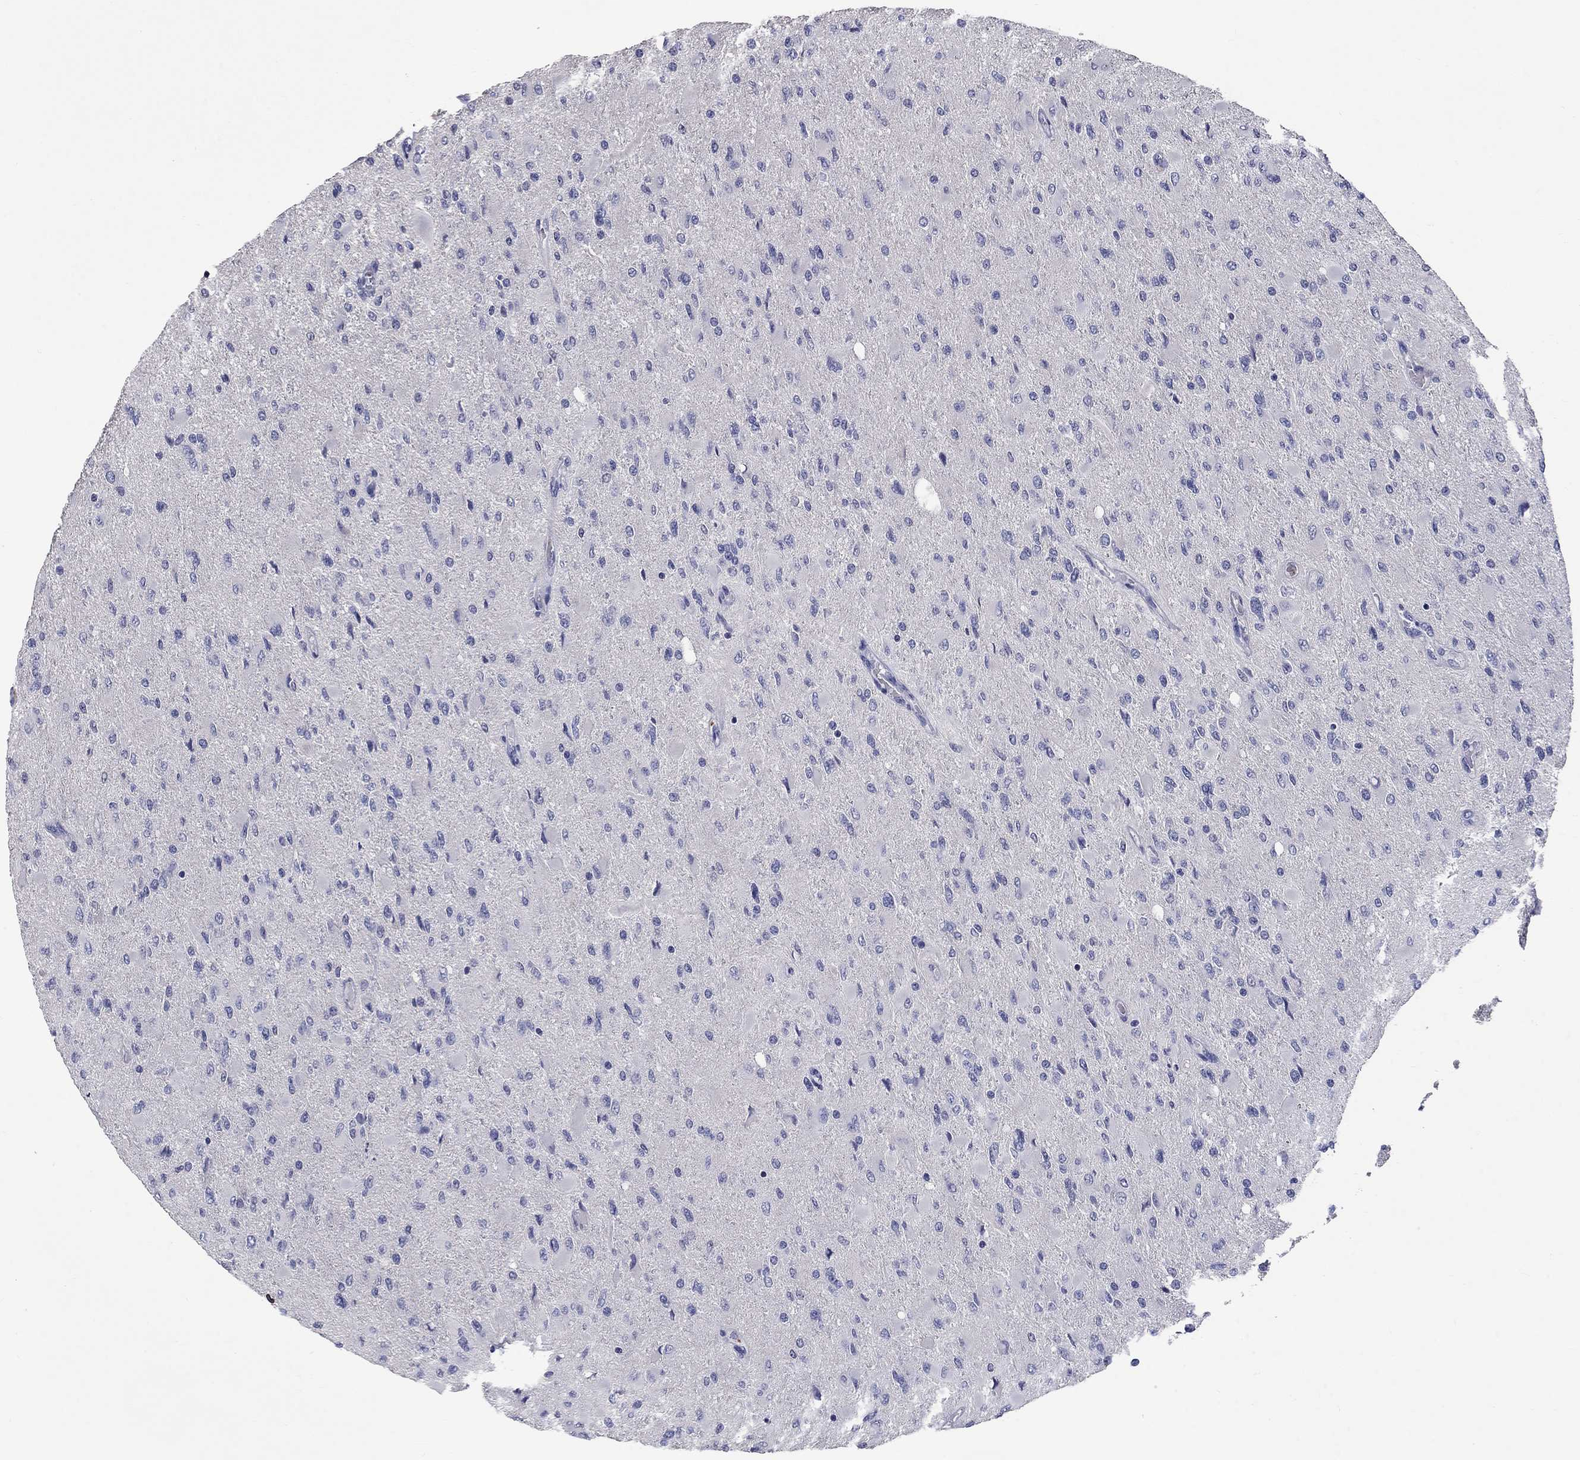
{"staining": {"intensity": "negative", "quantity": "none", "location": "none"}, "tissue": "glioma", "cell_type": "Tumor cells", "image_type": "cancer", "snomed": [{"axis": "morphology", "description": "Glioma, malignant, High grade"}, {"axis": "topography", "description": "Cerebral cortex"}], "caption": "DAB (3,3'-diaminobenzidine) immunohistochemical staining of human malignant high-grade glioma shows no significant expression in tumor cells.", "gene": "PLEK", "patient": {"sex": "female", "age": 36}}